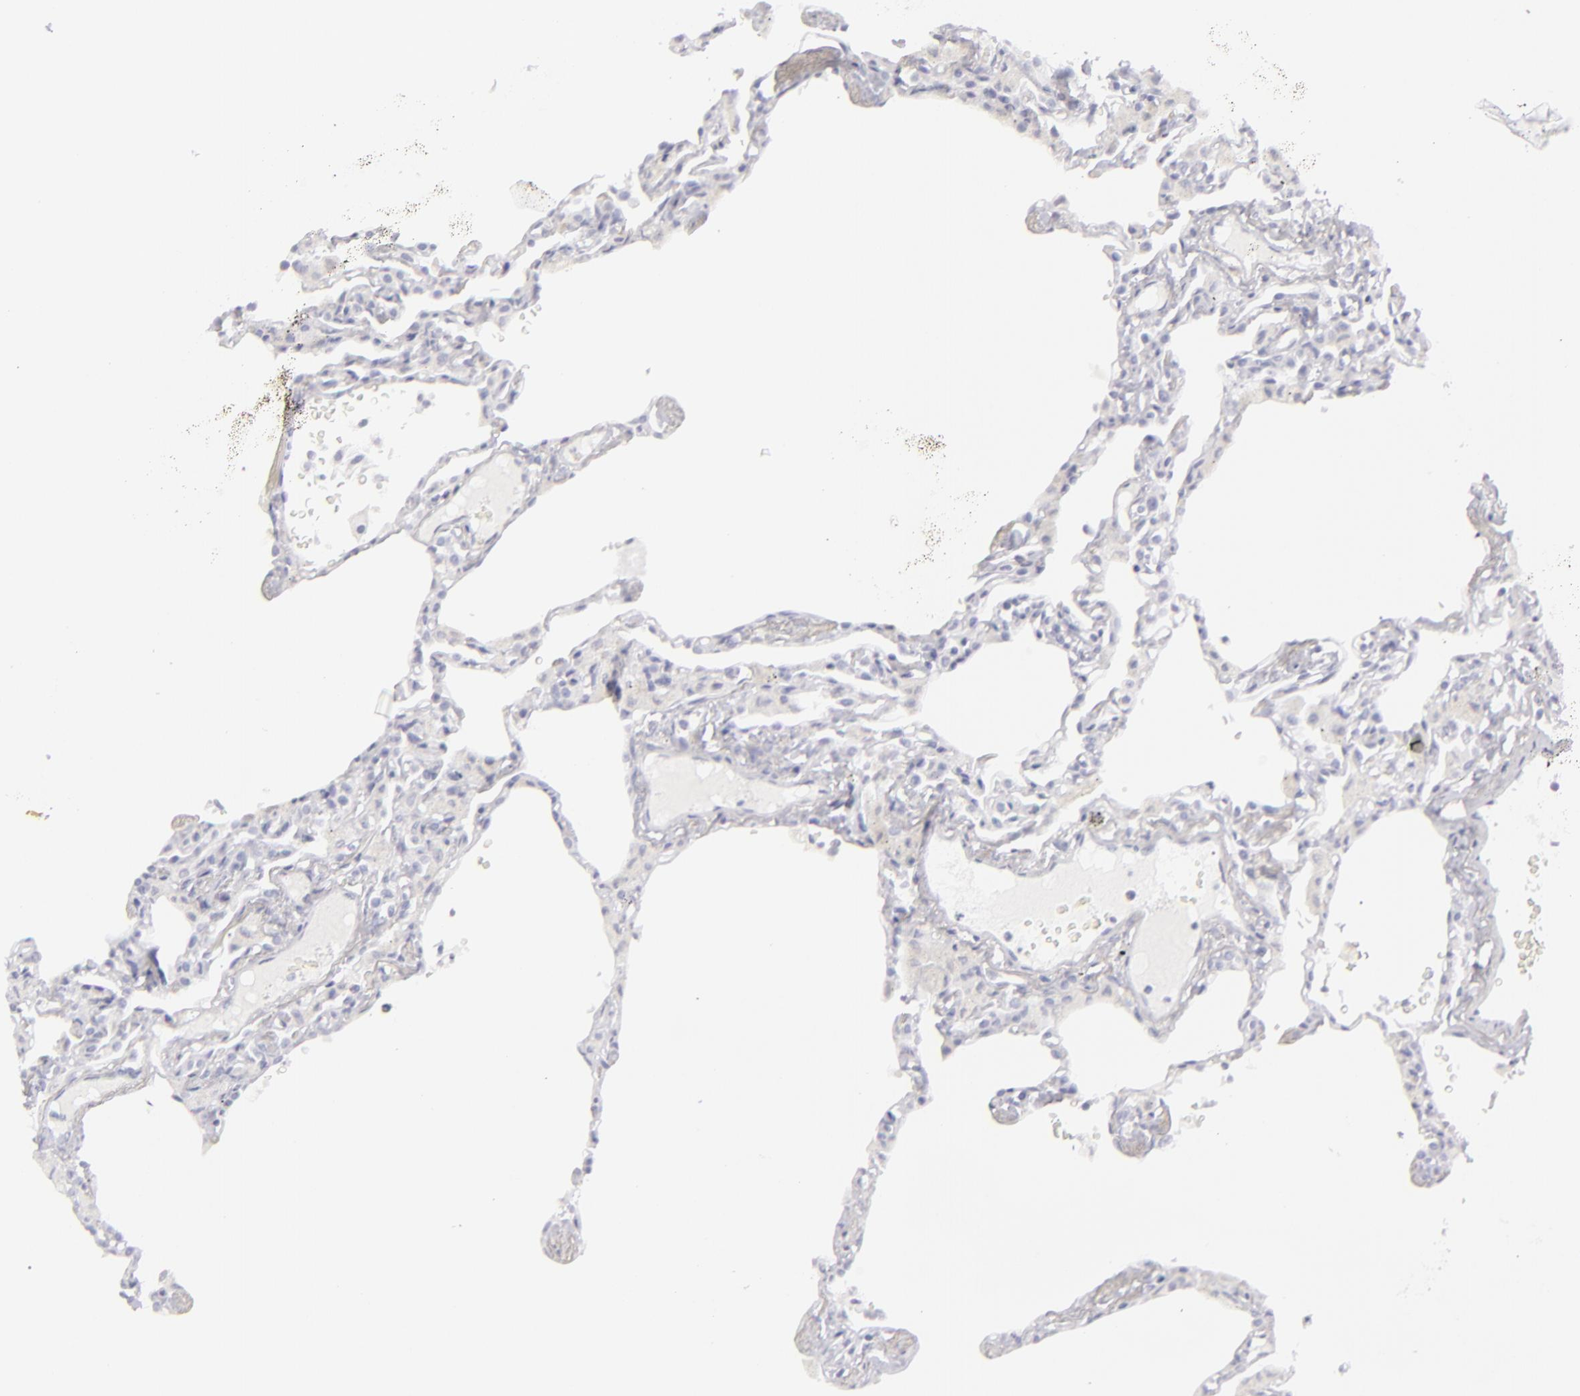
{"staining": {"intensity": "negative", "quantity": "none", "location": "none"}, "tissue": "lung", "cell_type": "Alveolar cells", "image_type": "normal", "snomed": [{"axis": "morphology", "description": "Normal tissue, NOS"}, {"axis": "topography", "description": "Lung"}], "caption": "IHC photomicrograph of unremarkable lung stained for a protein (brown), which exhibits no staining in alveolar cells. The staining was performed using DAB (3,3'-diaminobenzidine) to visualize the protein expression in brown, while the nuclei were stained in blue with hematoxylin (Magnification: 20x).", "gene": "FLG", "patient": {"sex": "female", "age": 49}}